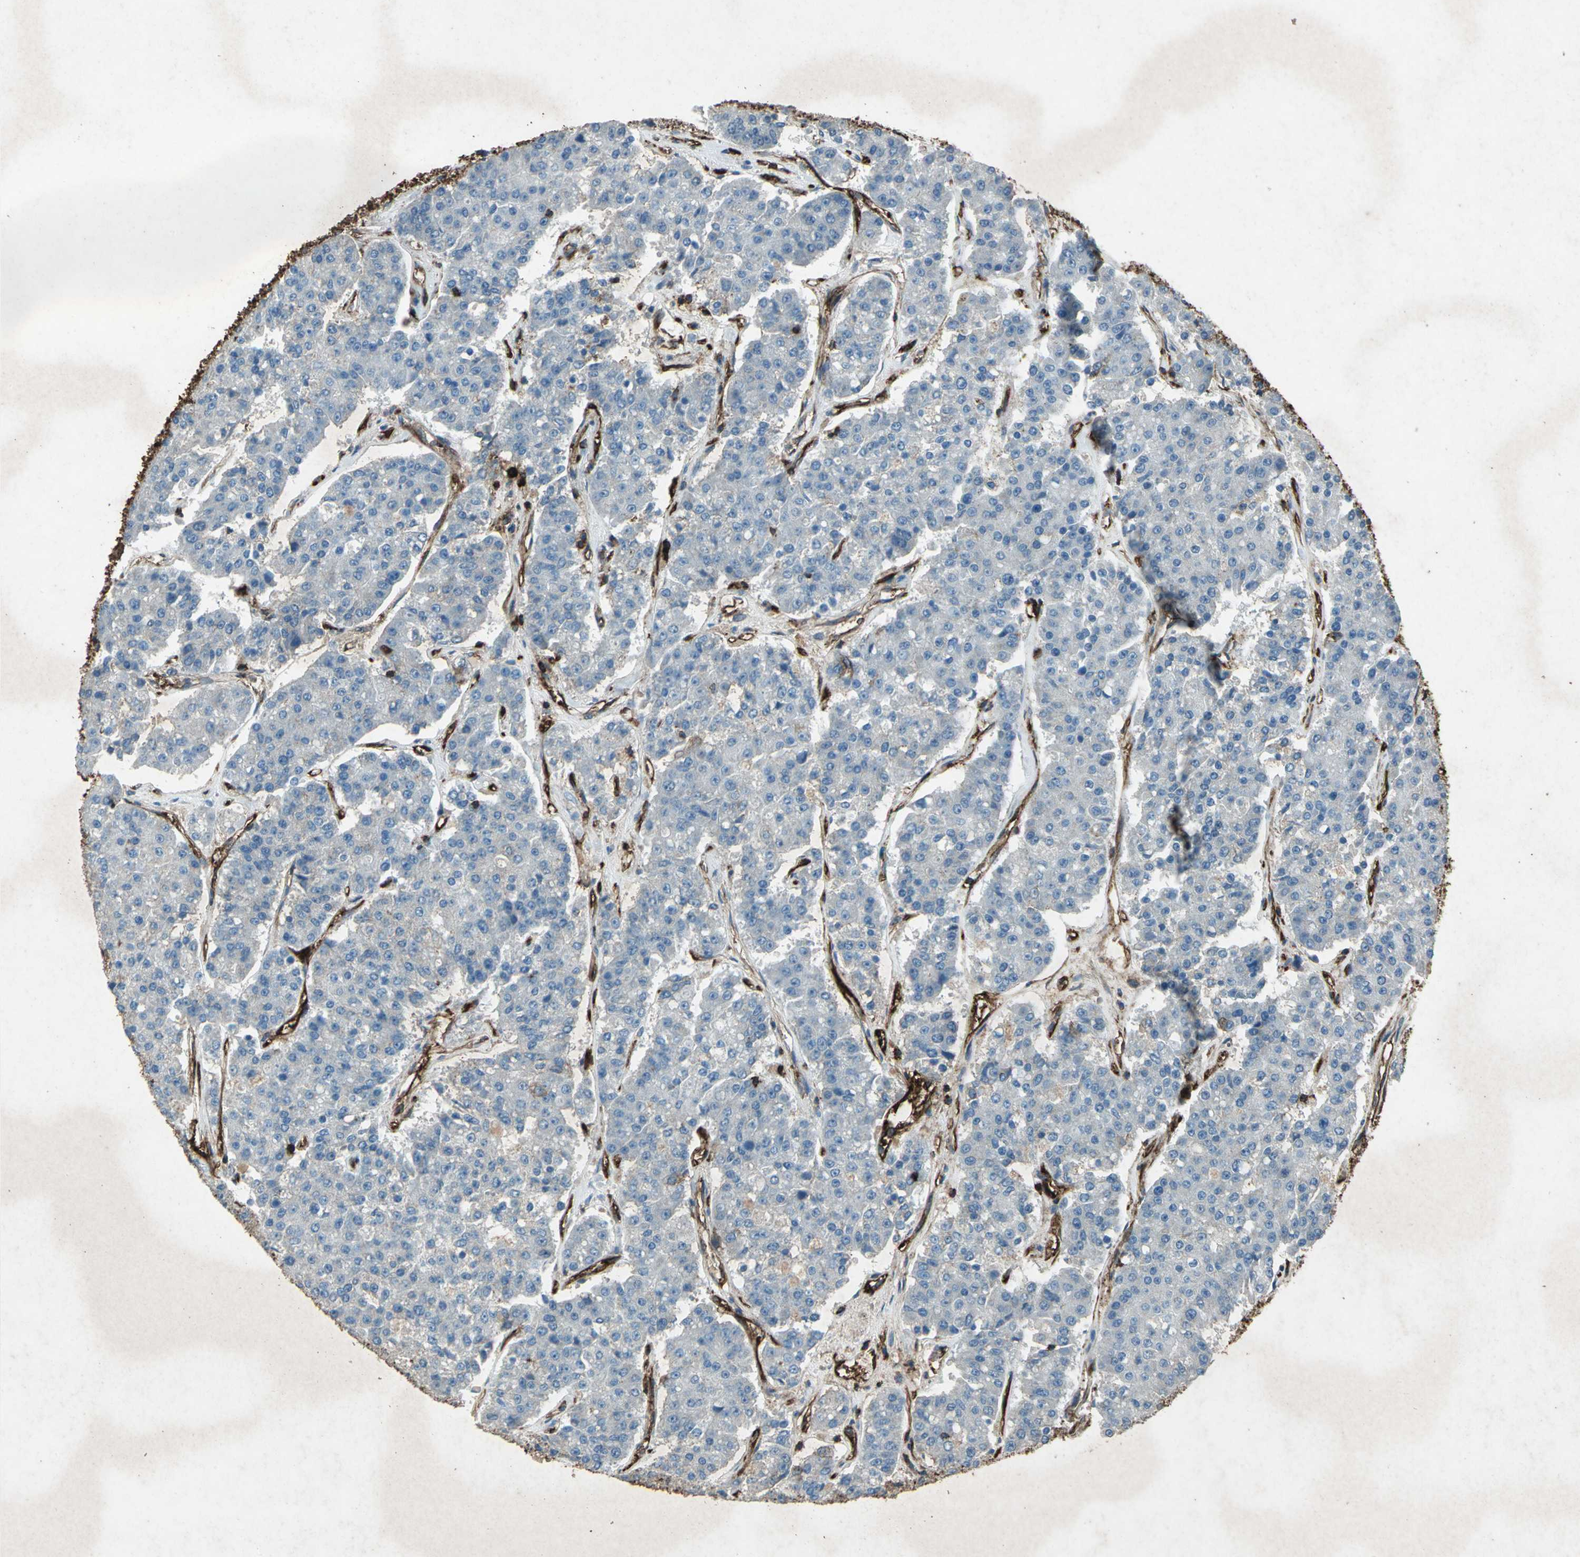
{"staining": {"intensity": "weak", "quantity": "<25%", "location": "cytoplasmic/membranous"}, "tissue": "pancreatic cancer", "cell_type": "Tumor cells", "image_type": "cancer", "snomed": [{"axis": "morphology", "description": "Adenocarcinoma, NOS"}, {"axis": "topography", "description": "Pancreas"}], "caption": "The immunohistochemistry image has no significant staining in tumor cells of pancreatic adenocarcinoma tissue.", "gene": "CCR6", "patient": {"sex": "male", "age": 50}}